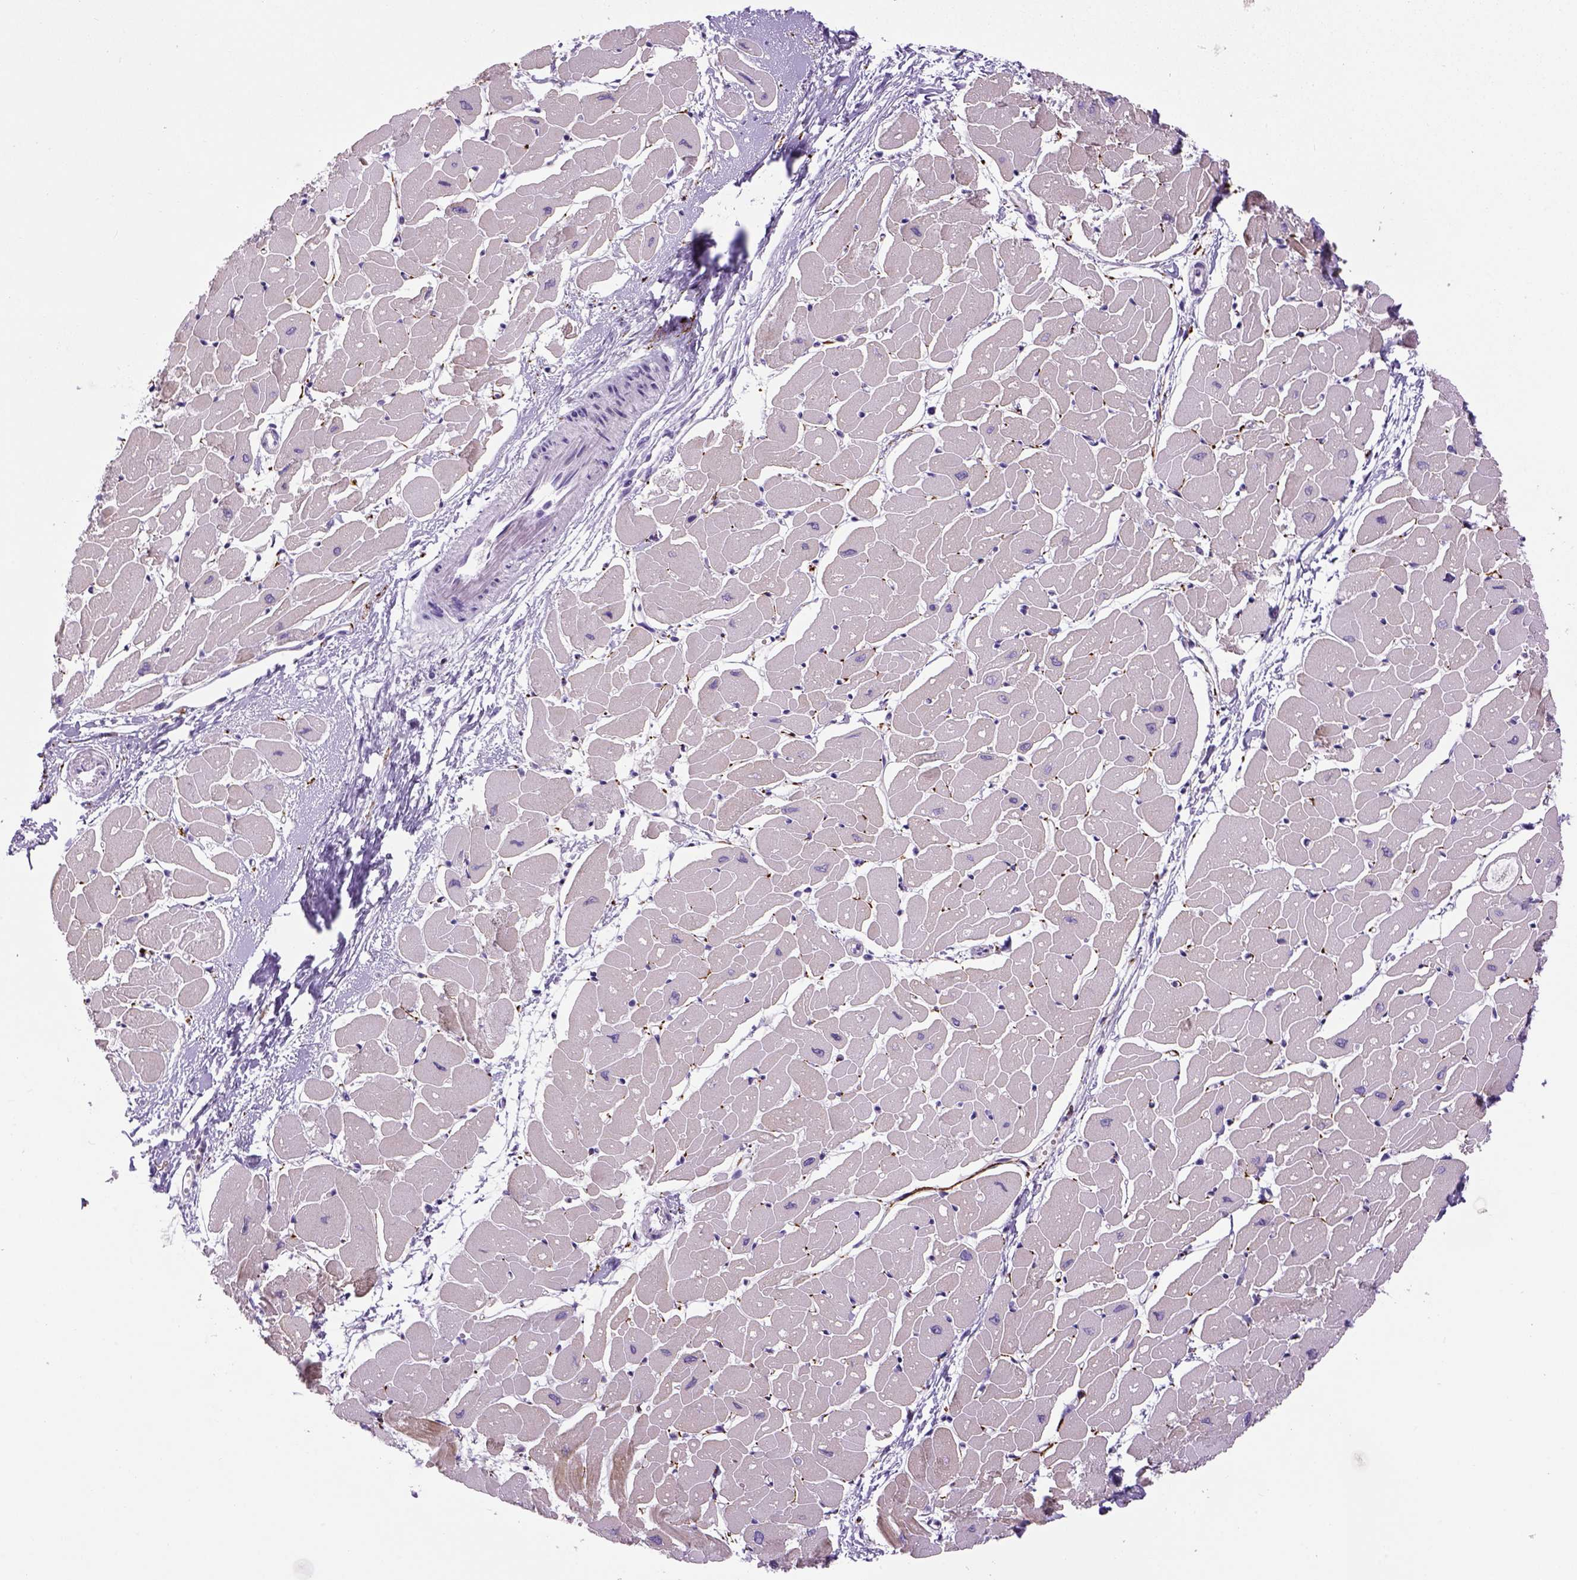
{"staining": {"intensity": "moderate", "quantity": "<25%", "location": "cytoplasmic/membranous"}, "tissue": "heart muscle", "cell_type": "Cardiomyocytes", "image_type": "normal", "snomed": [{"axis": "morphology", "description": "Normal tissue, NOS"}, {"axis": "topography", "description": "Heart"}], "caption": "This is an image of IHC staining of benign heart muscle, which shows moderate positivity in the cytoplasmic/membranous of cardiomyocytes.", "gene": "DBH", "patient": {"sex": "male", "age": 57}}